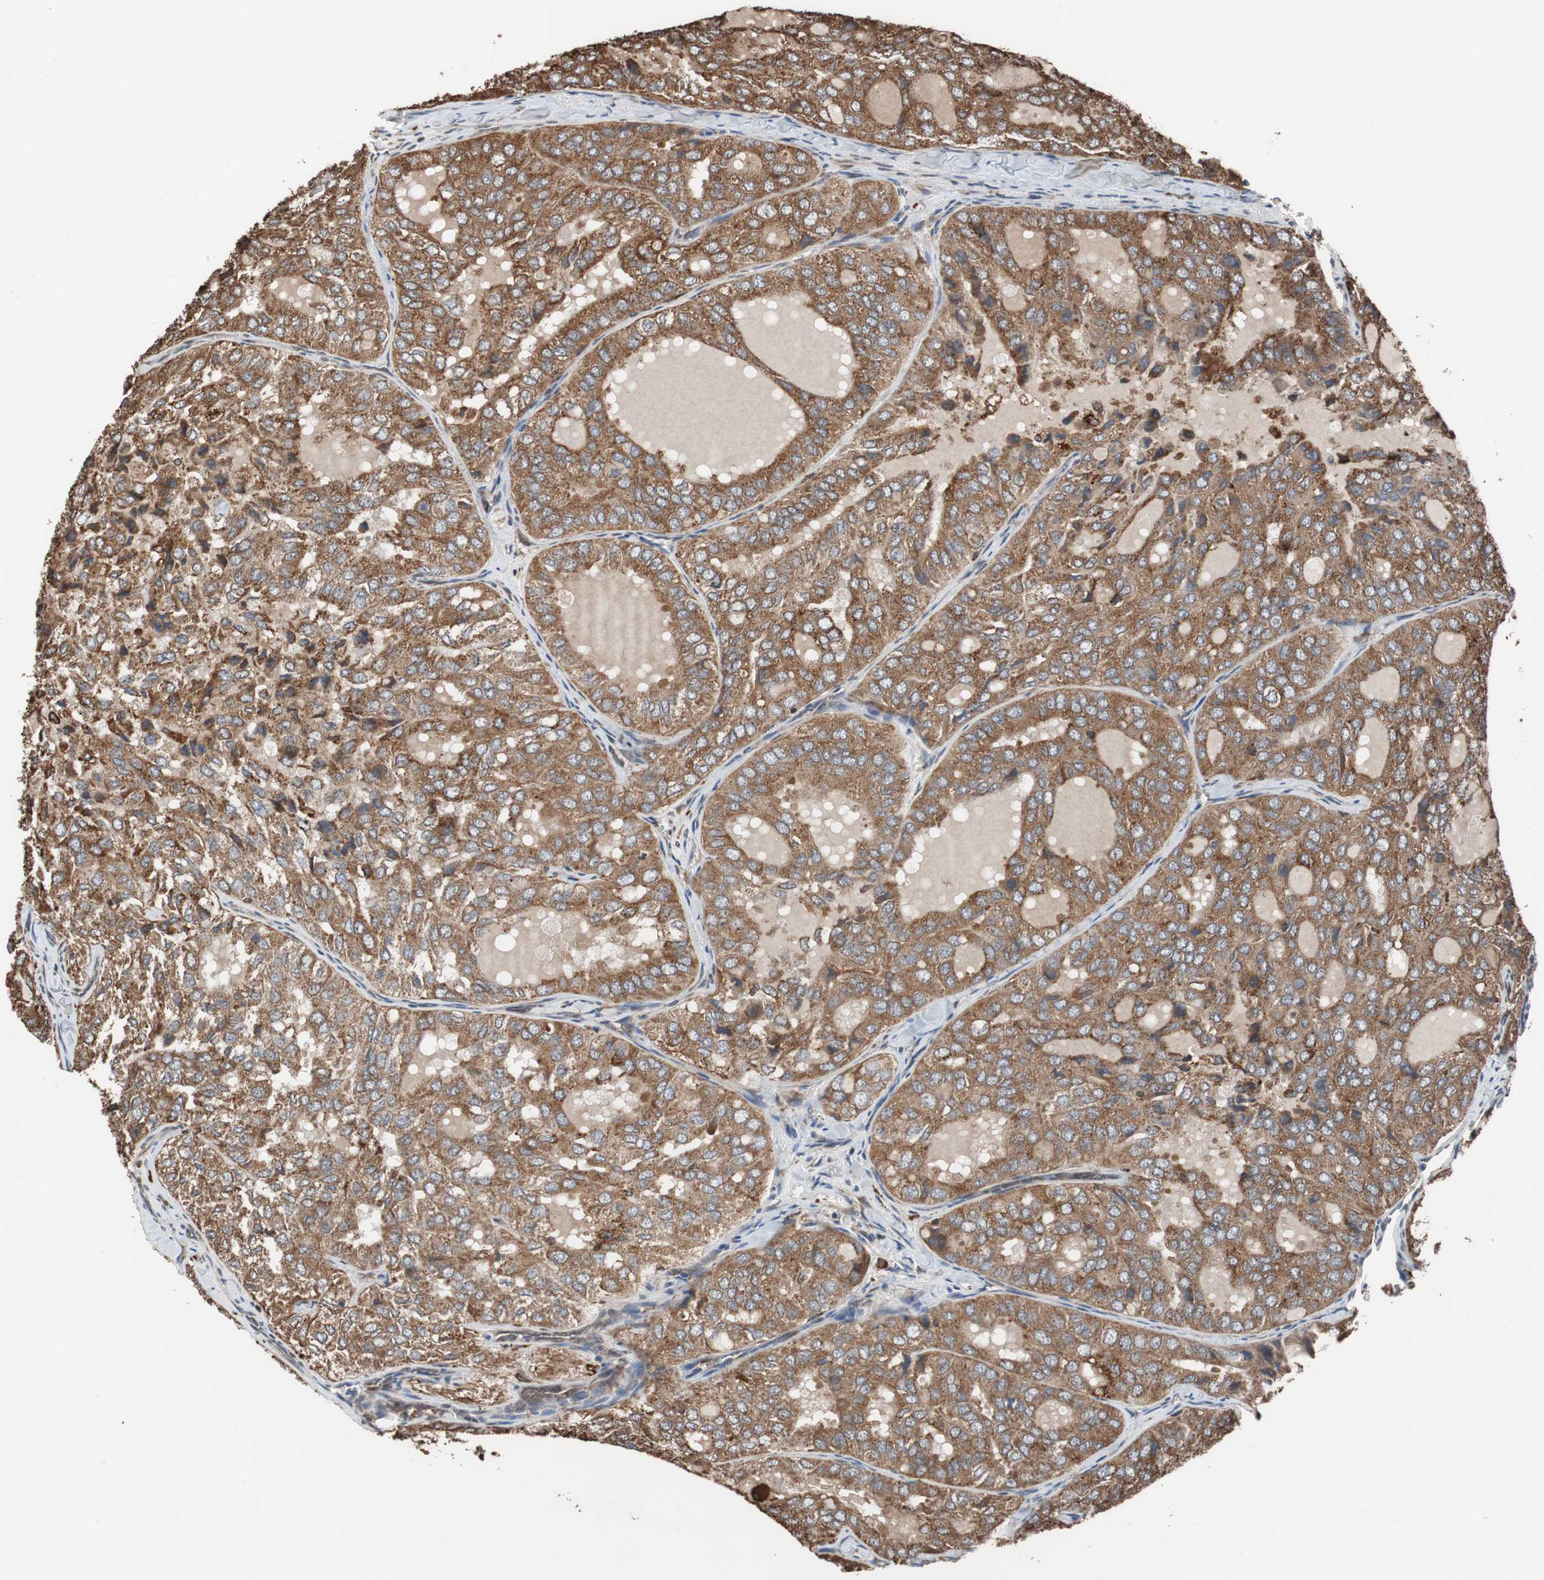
{"staining": {"intensity": "strong", "quantity": ">75%", "location": "cytoplasmic/membranous"}, "tissue": "thyroid cancer", "cell_type": "Tumor cells", "image_type": "cancer", "snomed": [{"axis": "morphology", "description": "Follicular adenoma carcinoma, NOS"}, {"axis": "topography", "description": "Thyroid gland"}], "caption": "About >75% of tumor cells in human thyroid cancer reveal strong cytoplasmic/membranous protein staining as visualized by brown immunohistochemical staining.", "gene": "USP10", "patient": {"sex": "male", "age": 75}}